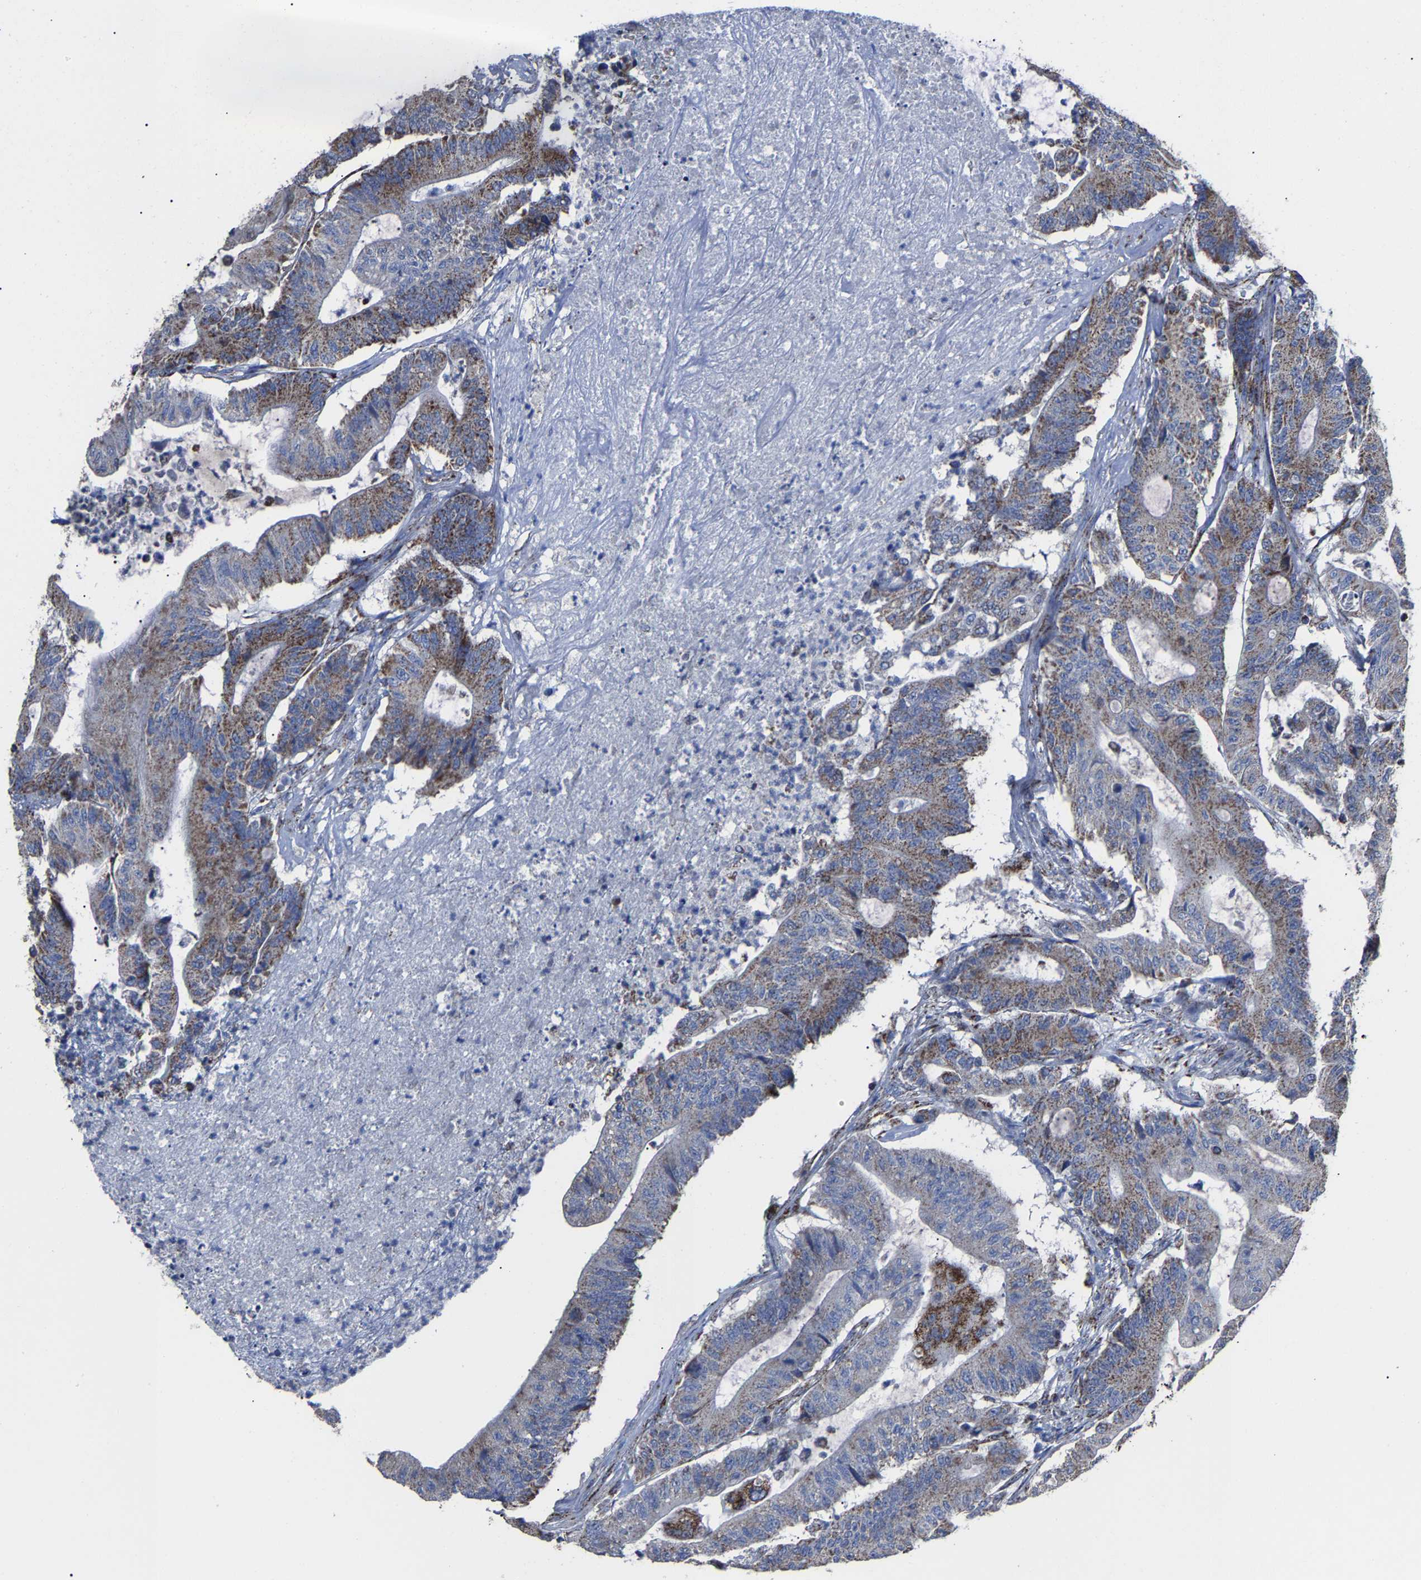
{"staining": {"intensity": "moderate", "quantity": "25%-75%", "location": "cytoplasmic/membranous"}, "tissue": "colorectal cancer", "cell_type": "Tumor cells", "image_type": "cancer", "snomed": [{"axis": "morphology", "description": "Adenocarcinoma, NOS"}, {"axis": "topography", "description": "Colon"}], "caption": "DAB immunohistochemical staining of colorectal cancer (adenocarcinoma) shows moderate cytoplasmic/membranous protein staining in about 25%-75% of tumor cells.", "gene": "NDUFV3", "patient": {"sex": "female", "age": 84}}